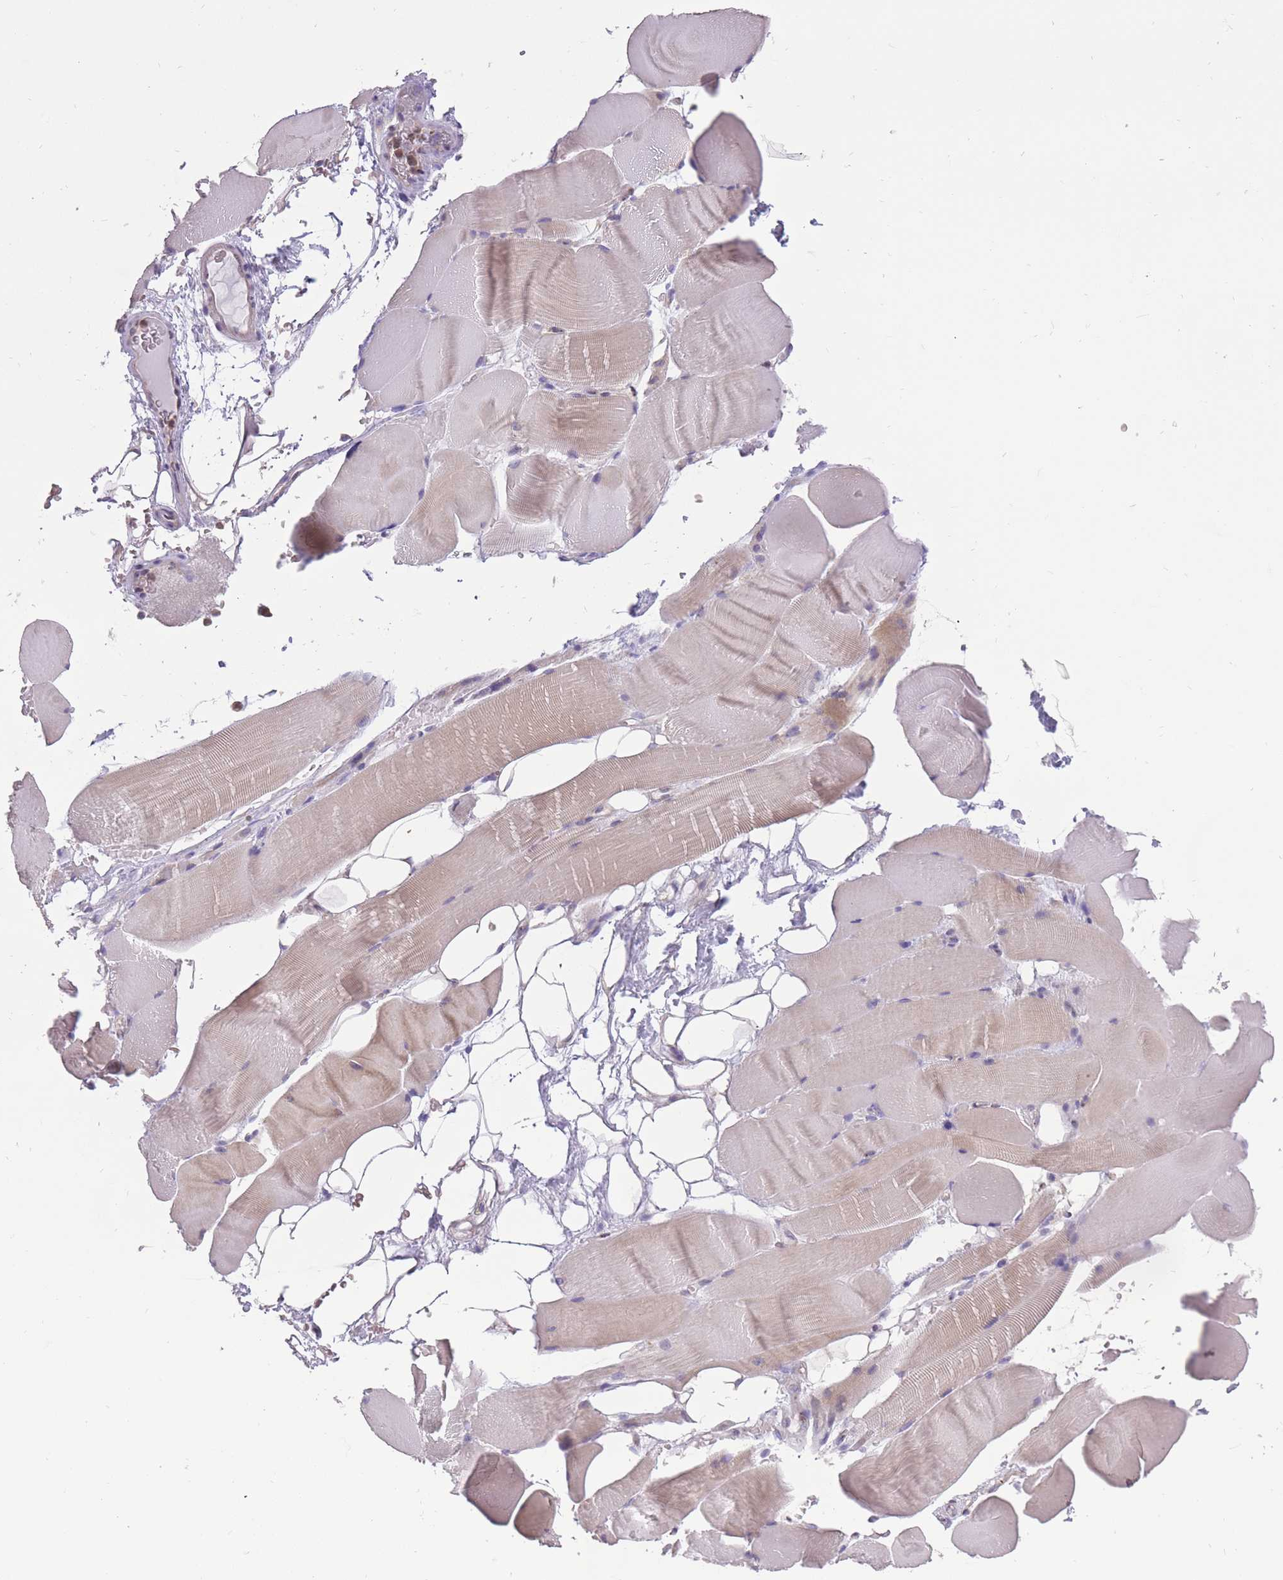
{"staining": {"intensity": "weak", "quantity": "25%-75%", "location": "cytoplasmic/membranous"}, "tissue": "skeletal muscle", "cell_type": "Myocytes", "image_type": "normal", "snomed": [{"axis": "morphology", "description": "Normal tissue, NOS"}, {"axis": "topography", "description": "Skeletal muscle"}, {"axis": "topography", "description": "Parathyroid gland"}], "caption": "High-power microscopy captured an immunohistochemistry (IHC) micrograph of benign skeletal muscle, revealing weak cytoplasmic/membranous positivity in approximately 25%-75% of myocytes.", "gene": "ZNF662", "patient": {"sex": "female", "age": 37}}